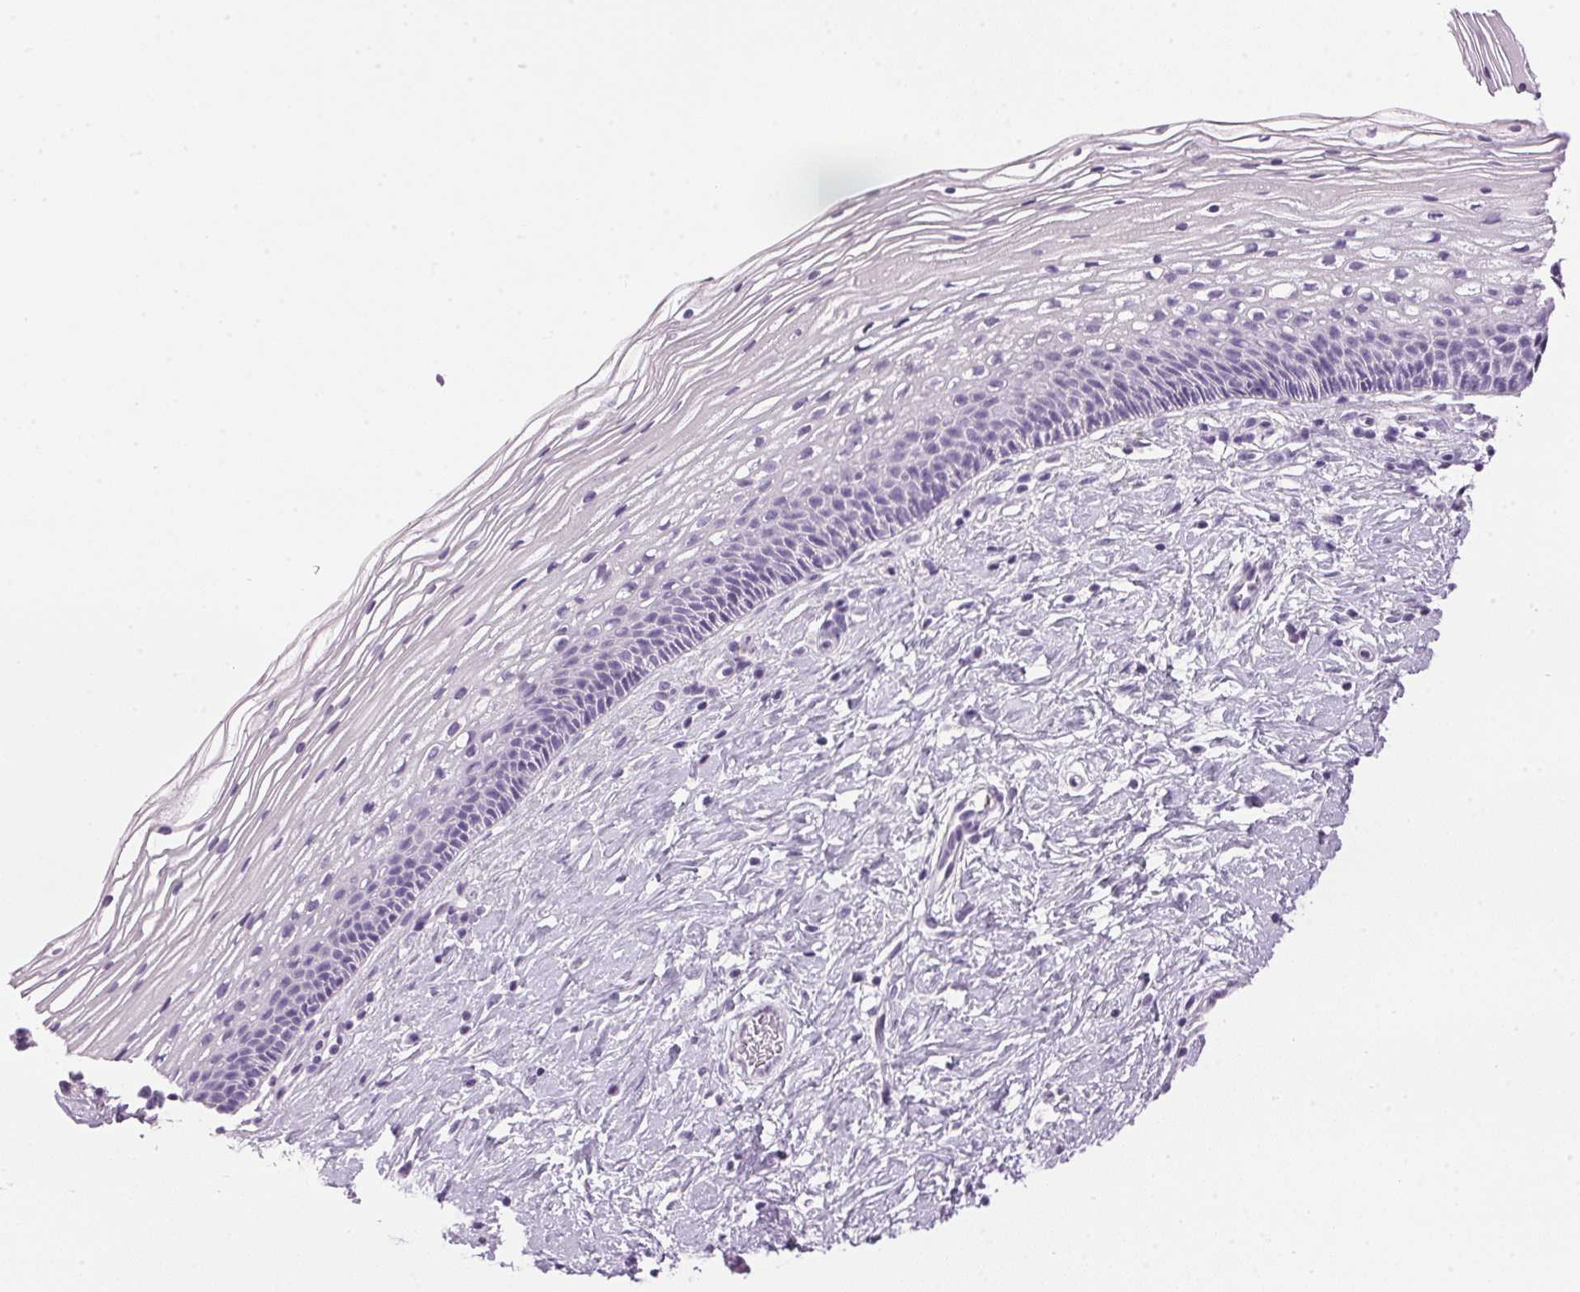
{"staining": {"intensity": "negative", "quantity": "none", "location": "none"}, "tissue": "cervix", "cell_type": "Glandular cells", "image_type": "normal", "snomed": [{"axis": "morphology", "description": "Normal tissue, NOS"}, {"axis": "topography", "description": "Cervix"}], "caption": "Glandular cells are negative for protein expression in benign human cervix. The staining was performed using DAB to visualize the protein expression in brown, while the nuclei were stained in blue with hematoxylin (Magnification: 20x).", "gene": "SP7", "patient": {"sex": "female", "age": 34}}